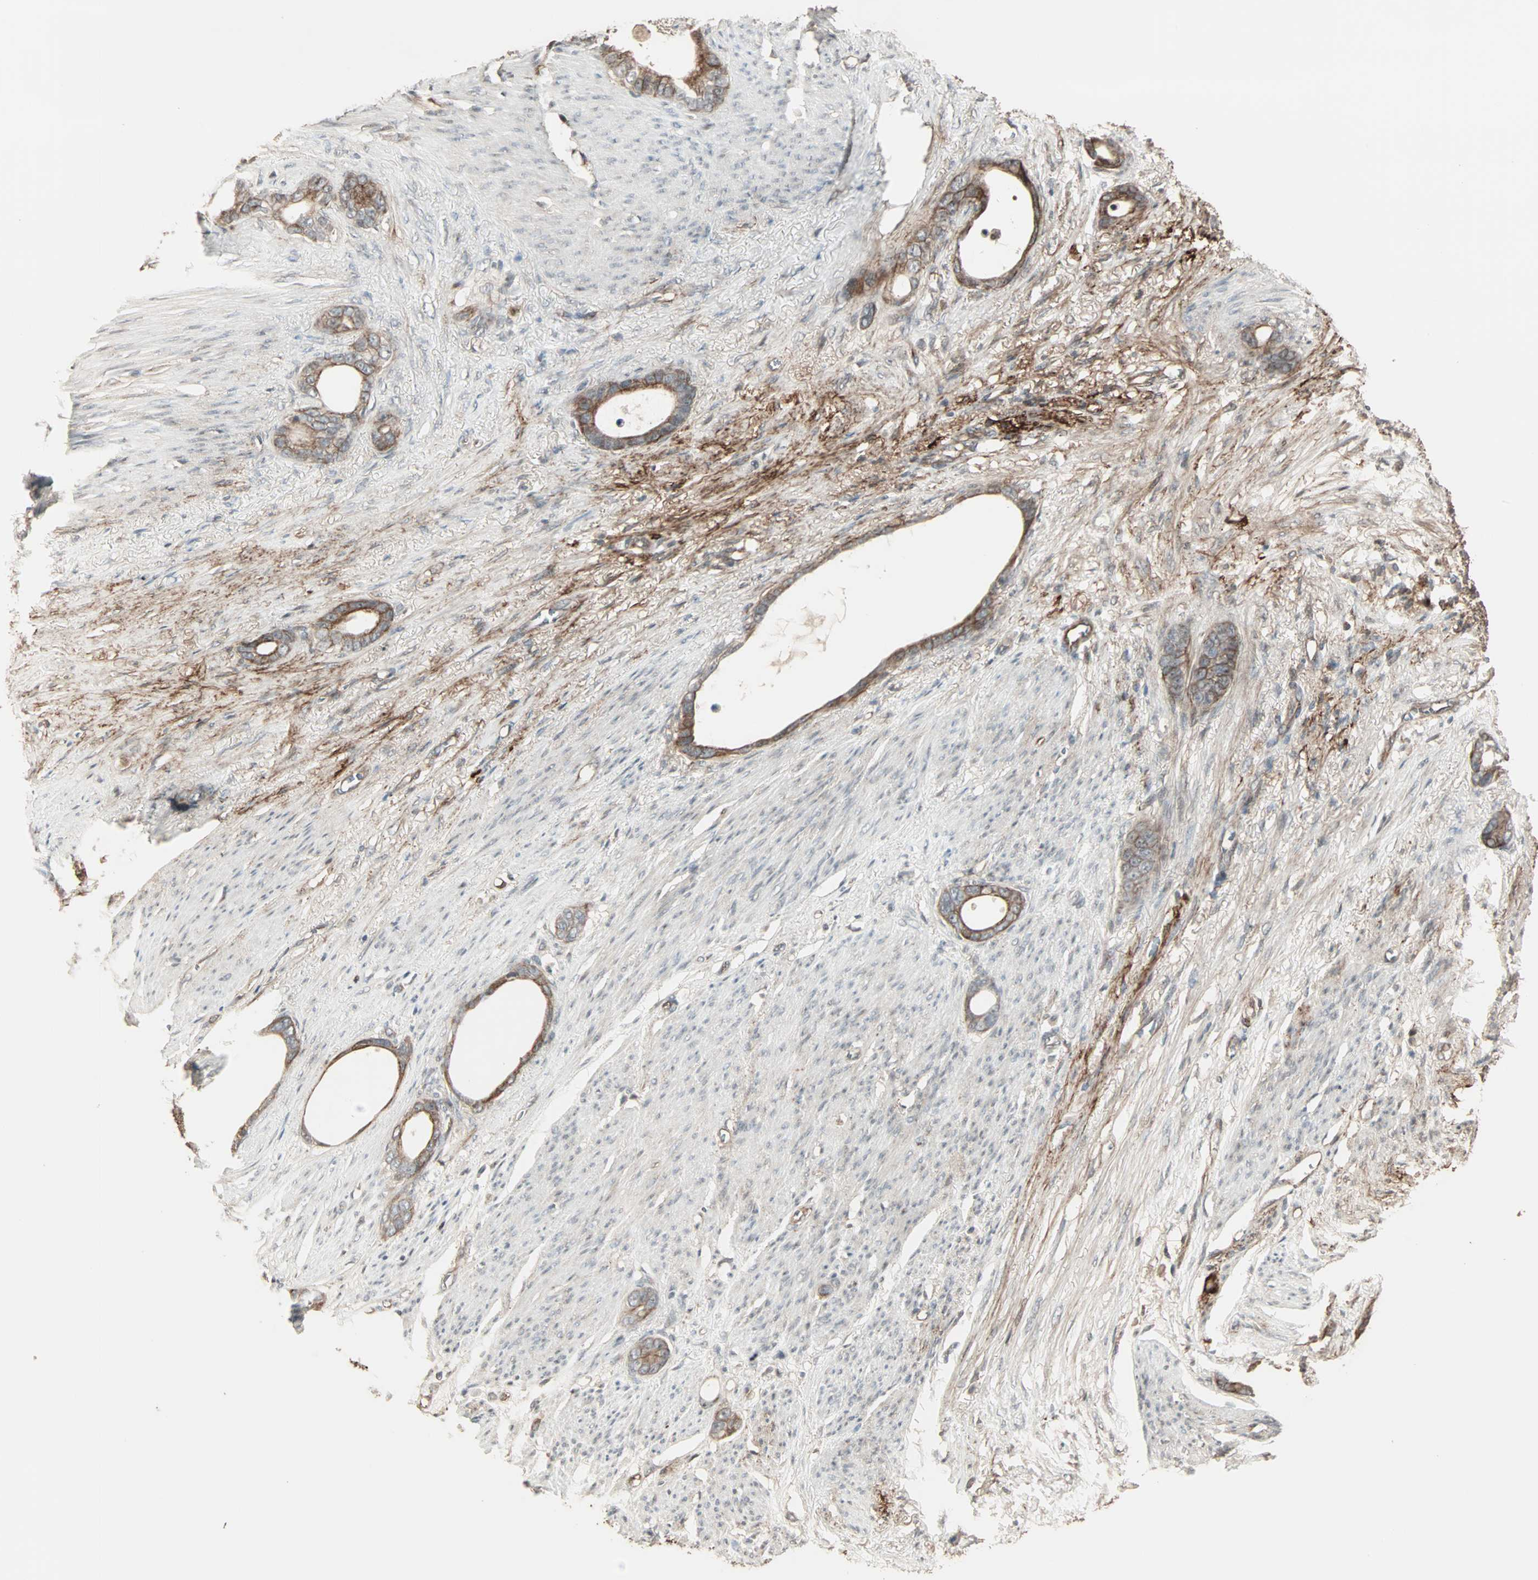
{"staining": {"intensity": "moderate", "quantity": "25%-75%", "location": "cytoplasmic/membranous"}, "tissue": "stomach cancer", "cell_type": "Tumor cells", "image_type": "cancer", "snomed": [{"axis": "morphology", "description": "Adenocarcinoma, NOS"}, {"axis": "topography", "description": "Stomach"}], "caption": "A medium amount of moderate cytoplasmic/membranous expression is seen in about 25%-75% of tumor cells in stomach adenocarcinoma tissue.", "gene": "CALCRL", "patient": {"sex": "female", "age": 75}}